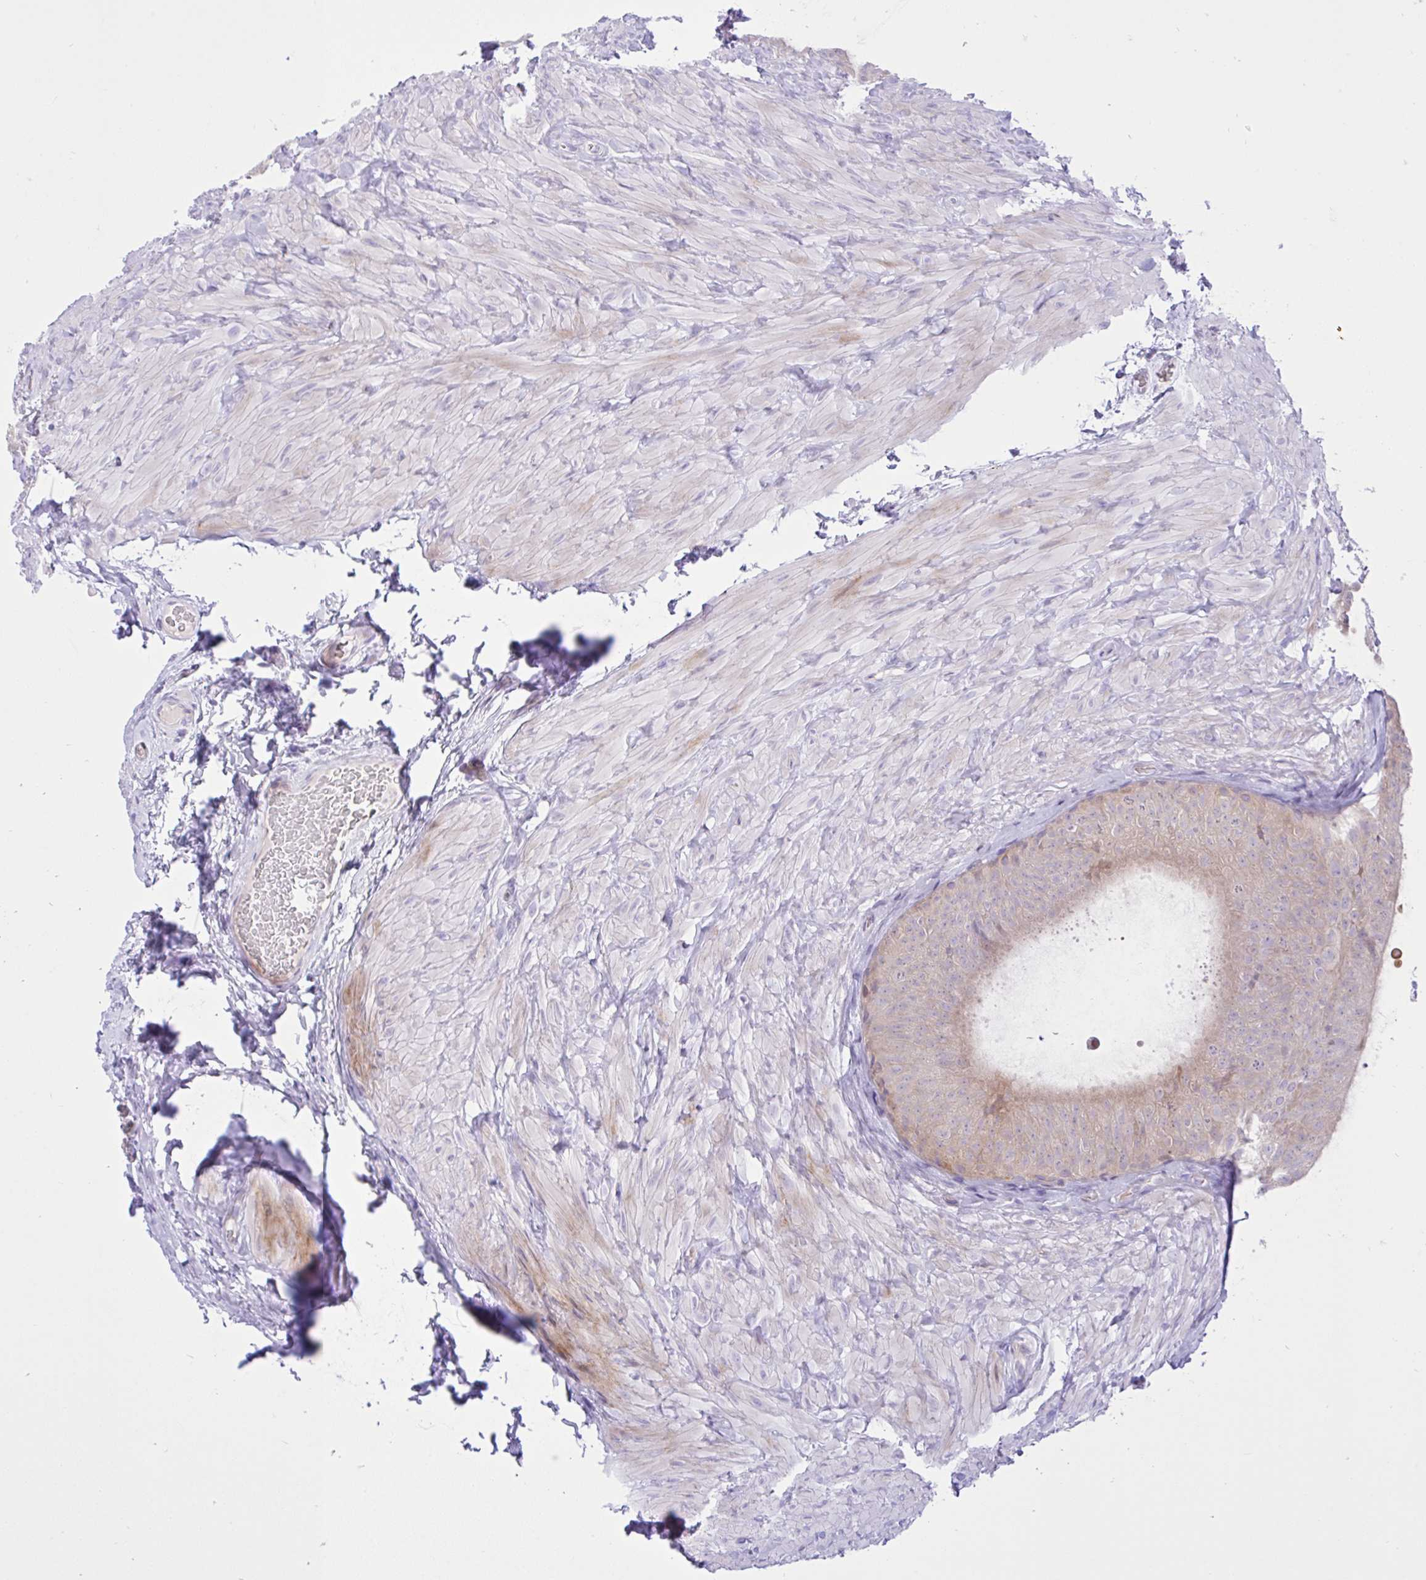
{"staining": {"intensity": "weak", "quantity": "<25%", "location": "cytoplasmic/membranous"}, "tissue": "epididymis", "cell_type": "Glandular cells", "image_type": "normal", "snomed": [{"axis": "morphology", "description": "Normal tissue, NOS"}, {"axis": "topography", "description": "Epididymis, spermatic cord, NOS"}, {"axis": "topography", "description": "Epididymis"}], "caption": "Protein analysis of unremarkable epididymis shows no significant staining in glandular cells. (DAB immunohistochemistry (IHC) visualized using brightfield microscopy, high magnification).", "gene": "ZNF101", "patient": {"sex": "male", "age": 31}}